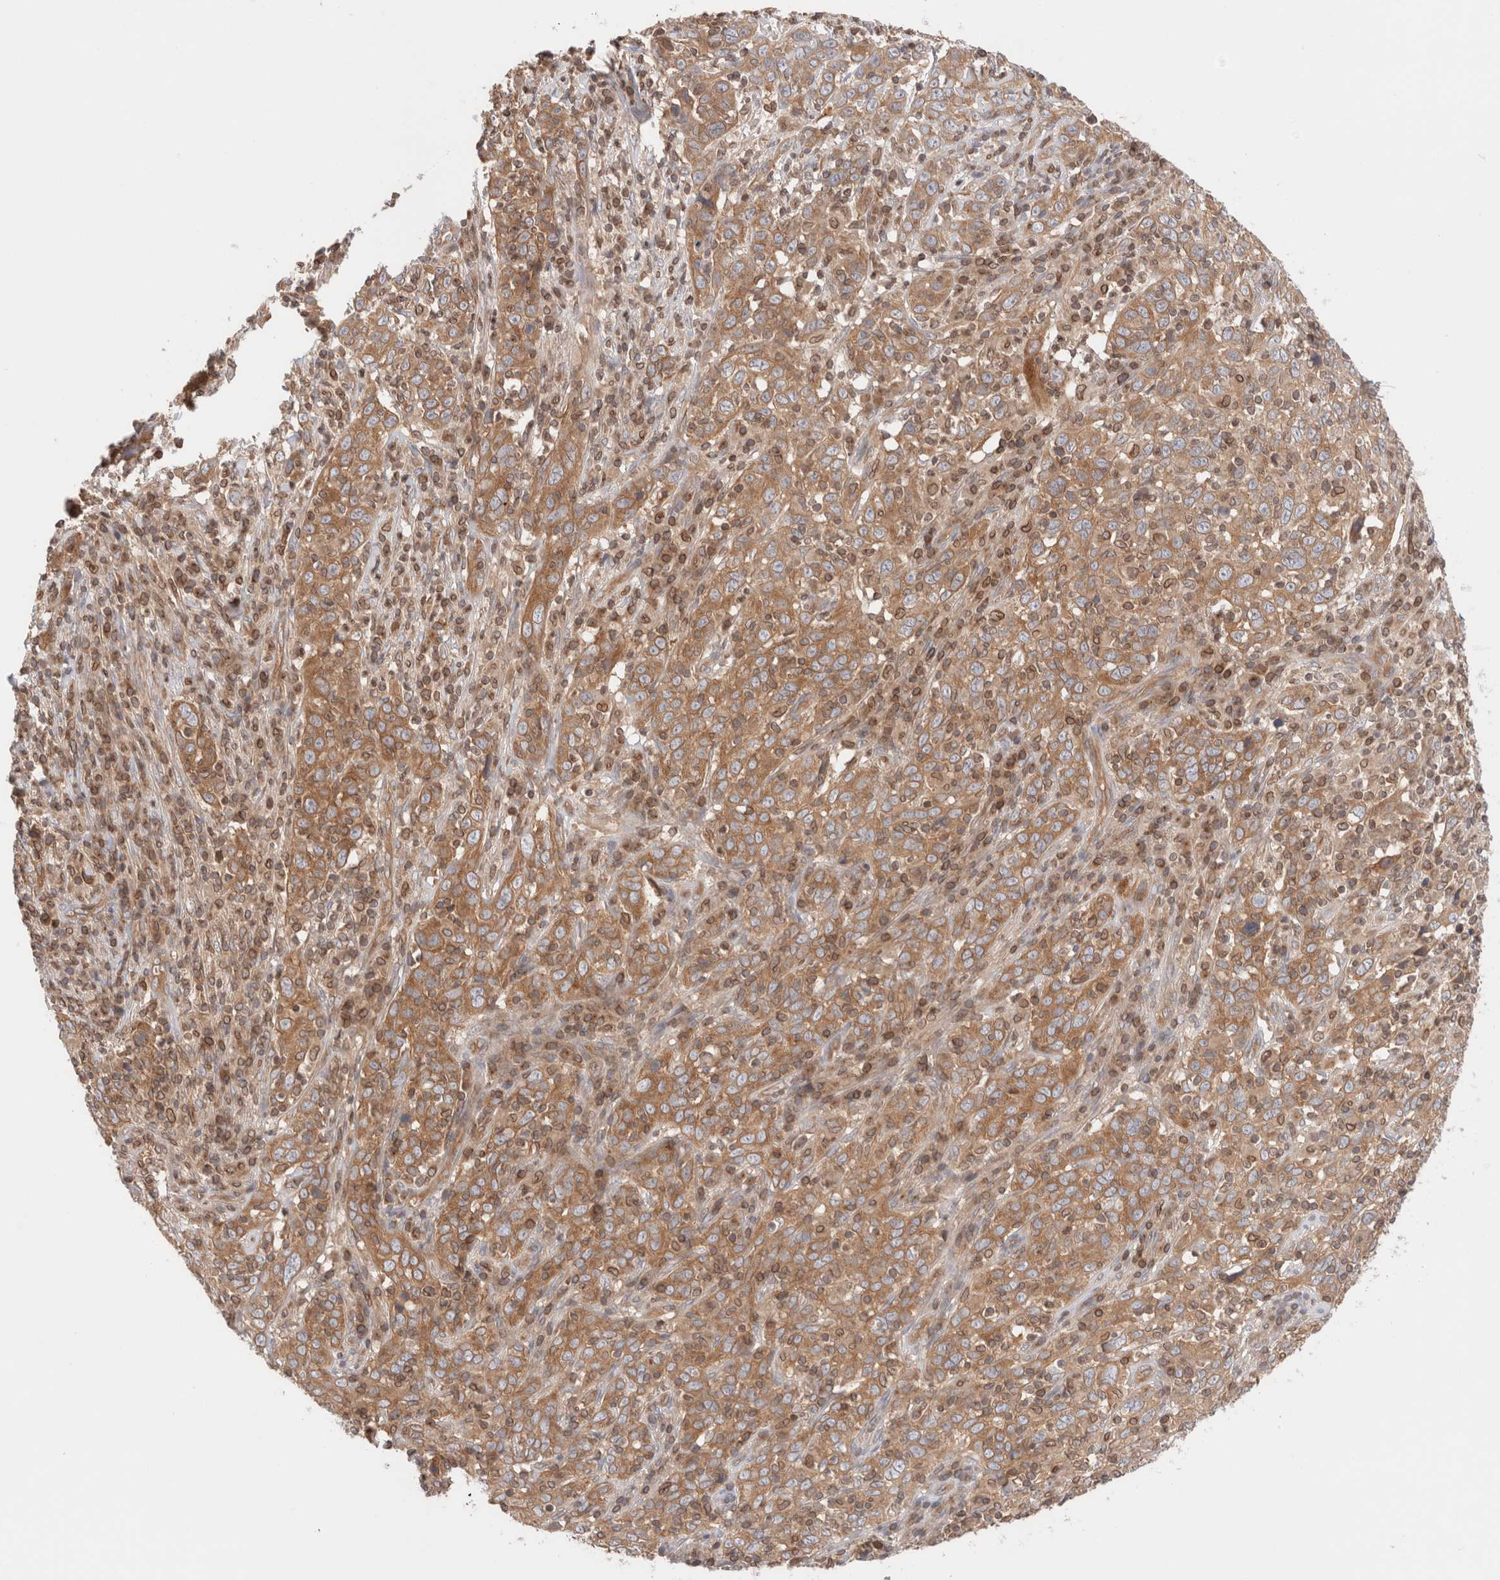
{"staining": {"intensity": "moderate", "quantity": ">75%", "location": "cytoplasmic/membranous"}, "tissue": "cervical cancer", "cell_type": "Tumor cells", "image_type": "cancer", "snomed": [{"axis": "morphology", "description": "Squamous cell carcinoma, NOS"}, {"axis": "topography", "description": "Cervix"}], "caption": "A medium amount of moderate cytoplasmic/membranous staining is present in about >75% of tumor cells in cervical cancer (squamous cell carcinoma) tissue.", "gene": "SIKE1", "patient": {"sex": "female", "age": 46}}